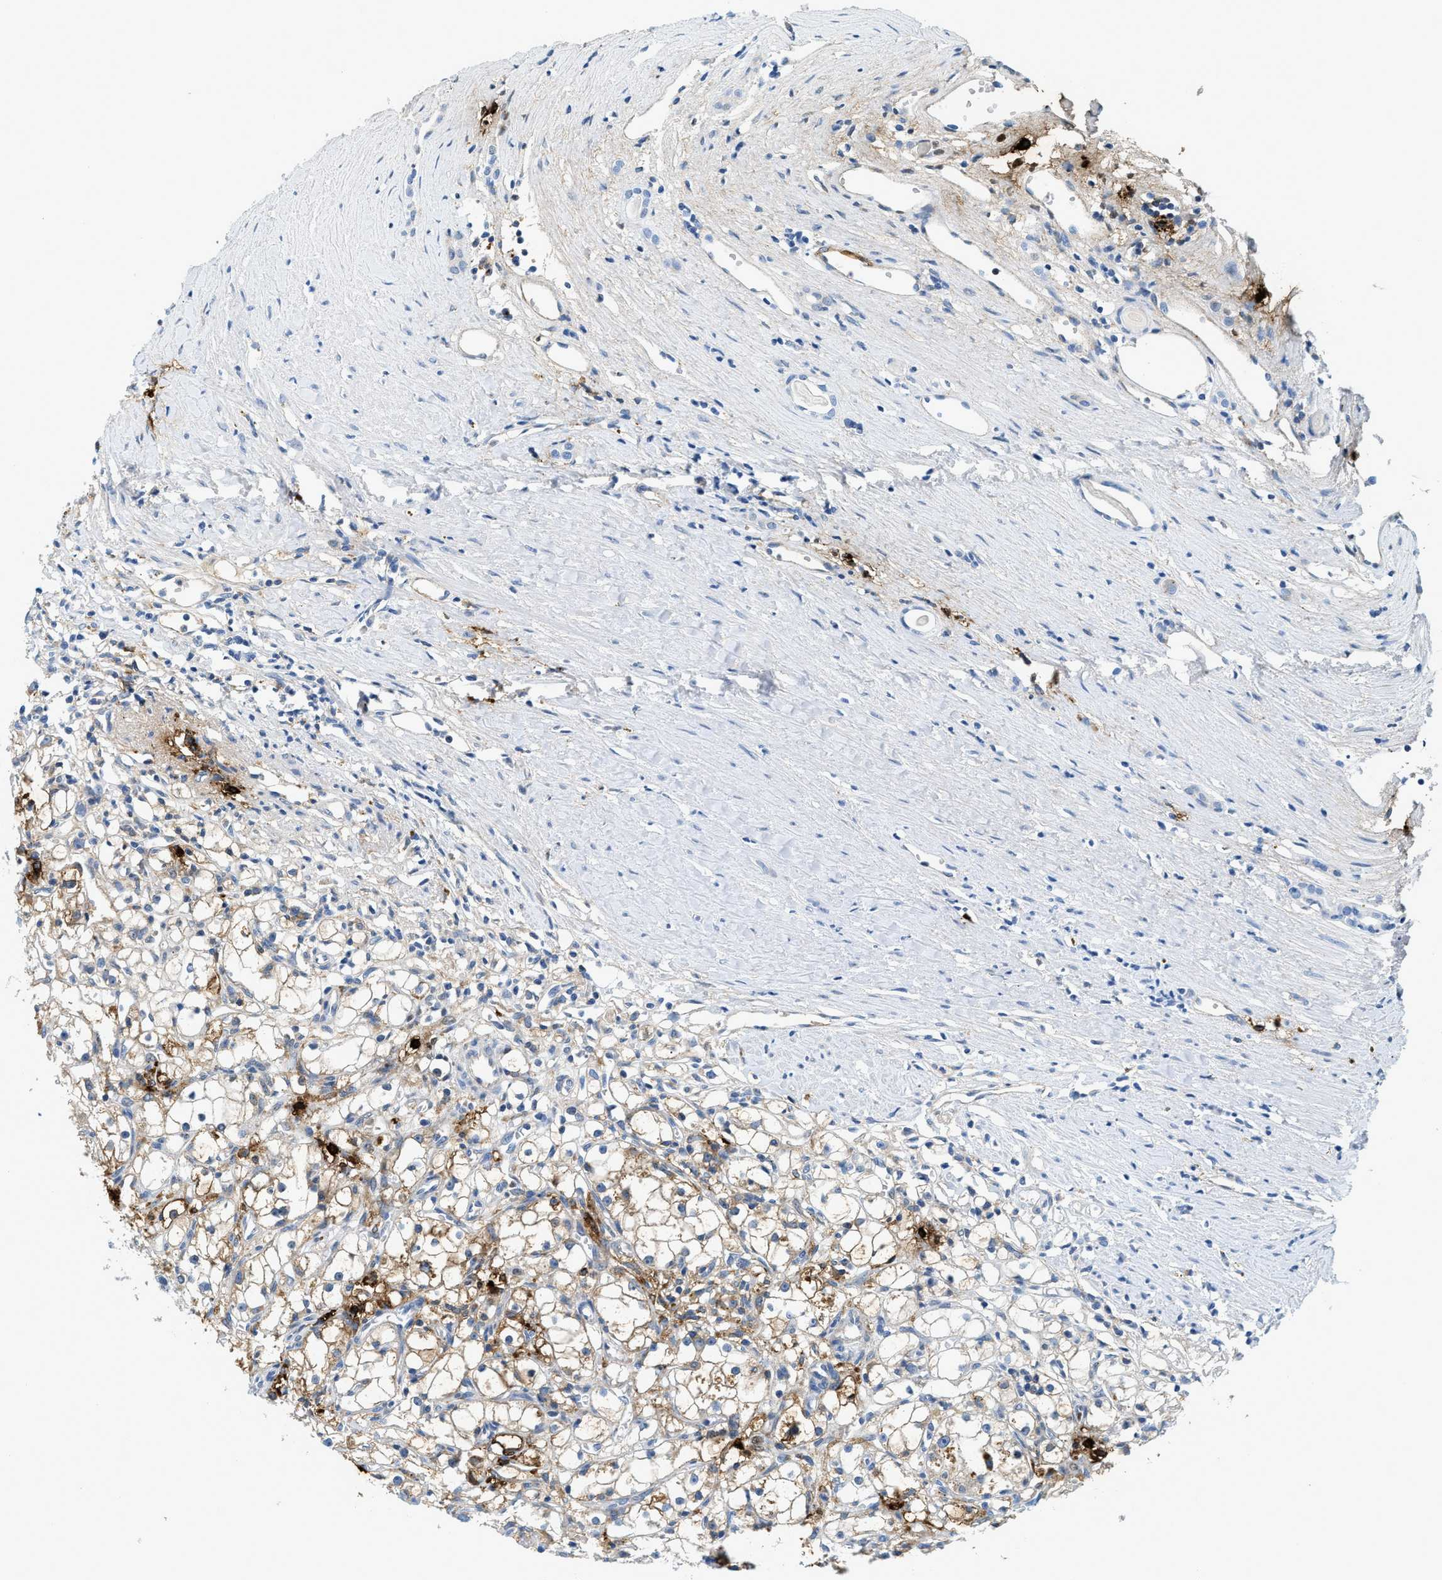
{"staining": {"intensity": "weak", "quantity": ">75%", "location": "cytoplasmic/membranous"}, "tissue": "renal cancer", "cell_type": "Tumor cells", "image_type": "cancer", "snomed": [{"axis": "morphology", "description": "Adenocarcinoma, NOS"}, {"axis": "topography", "description": "Kidney"}], "caption": "Tumor cells display low levels of weak cytoplasmic/membranous expression in about >75% of cells in human renal cancer. (Stains: DAB in brown, nuclei in blue, Microscopy: brightfield microscopy at high magnification).", "gene": "TPSAB1", "patient": {"sex": "male", "age": 56}}